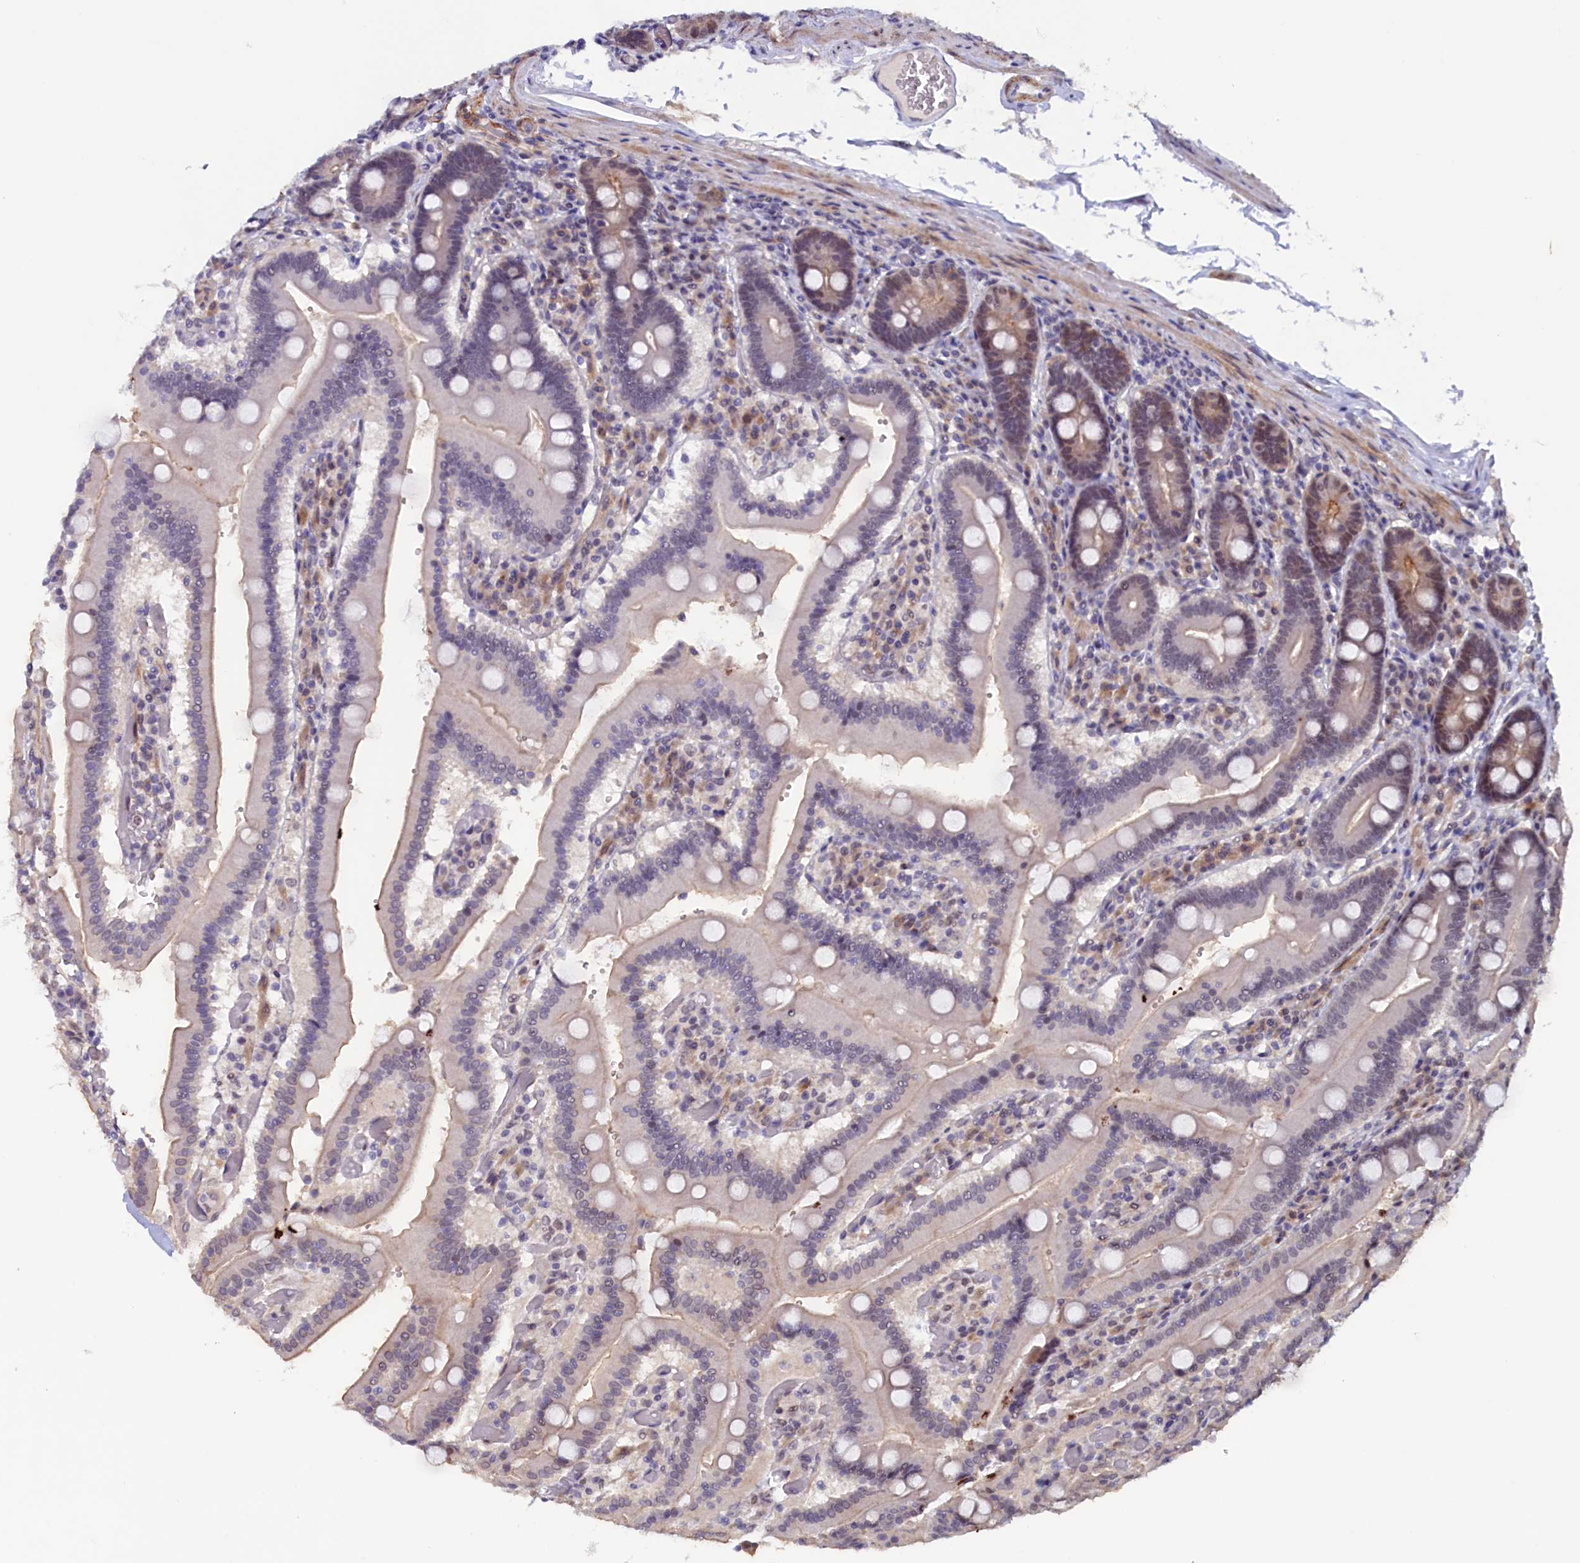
{"staining": {"intensity": "weak", "quantity": "25%-75%", "location": "nuclear"}, "tissue": "duodenum", "cell_type": "Glandular cells", "image_type": "normal", "snomed": [{"axis": "morphology", "description": "Normal tissue, NOS"}, {"axis": "topography", "description": "Duodenum"}], "caption": "IHC photomicrograph of benign human duodenum stained for a protein (brown), which shows low levels of weak nuclear expression in about 25%-75% of glandular cells.", "gene": "PACSIN3", "patient": {"sex": "female", "age": 62}}